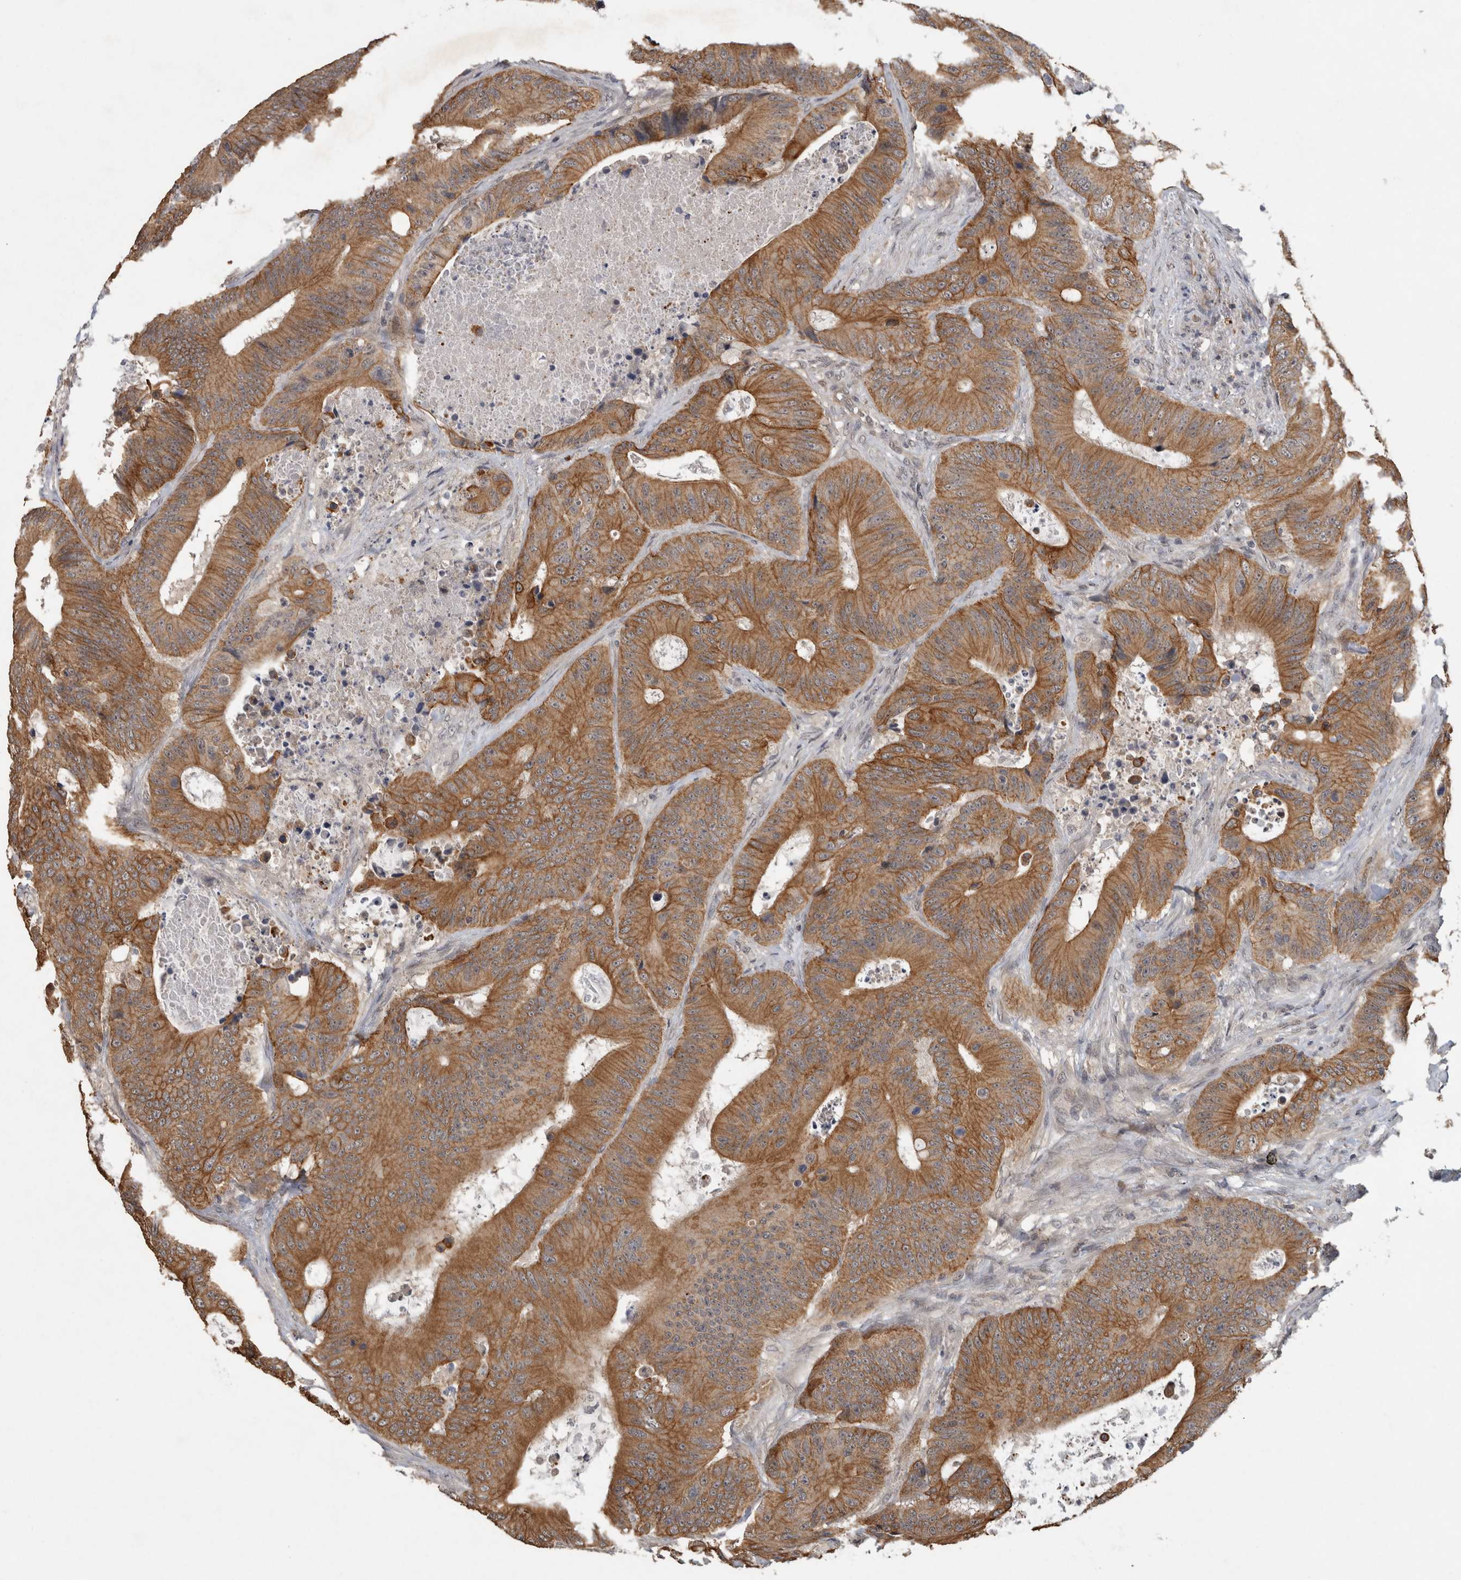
{"staining": {"intensity": "strong", "quantity": ">75%", "location": "cytoplasmic/membranous"}, "tissue": "colorectal cancer", "cell_type": "Tumor cells", "image_type": "cancer", "snomed": [{"axis": "morphology", "description": "Adenocarcinoma, NOS"}, {"axis": "topography", "description": "Colon"}], "caption": "IHC staining of adenocarcinoma (colorectal), which exhibits high levels of strong cytoplasmic/membranous positivity in approximately >75% of tumor cells indicating strong cytoplasmic/membranous protein staining. The staining was performed using DAB (3,3'-diaminobenzidine) (brown) for protein detection and nuclei were counterstained in hematoxylin (blue).", "gene": "RHPN1", "patient": {"sex": "male", "age": 83}}